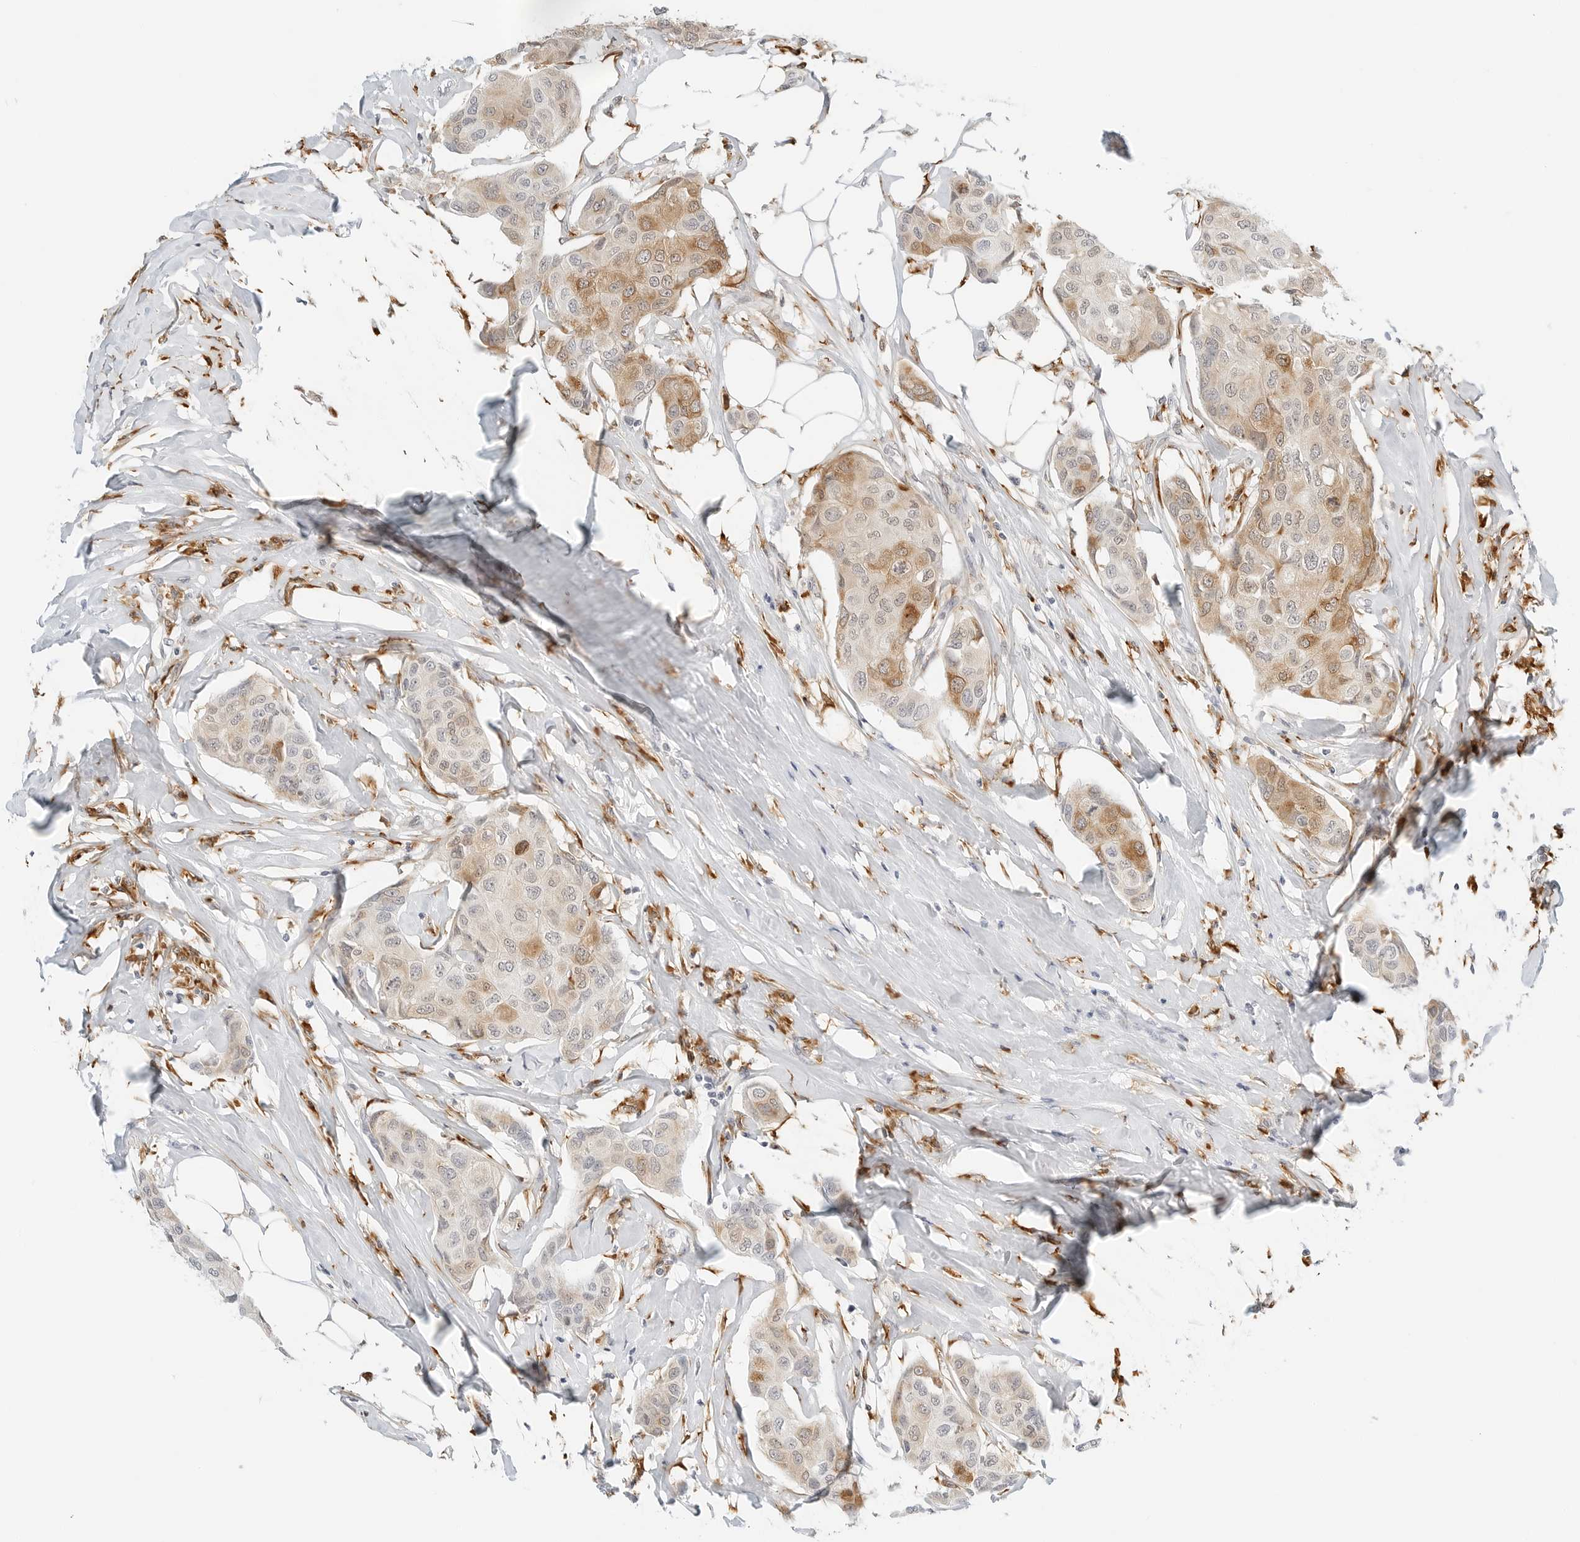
{"staining": {"intensity": "moderate", "quantity": "25%-75%", "location": "cytoplasmic/membranous"}, "tissue": "breast cancer", "cell_type": "Tumor cells", "image_type": "cancer", "snomed": [{"axis": "morphology", "description": "Duct carcinoma"}, {"axis": "topography", "description": "Breast"}], "caption": "Breast cancer stained for a protein exhibits moderate cytoplasmic/membranous positivity in tumor cells.", "gene": "THEM4", "patient": {"sex": "female", "age": 80}}